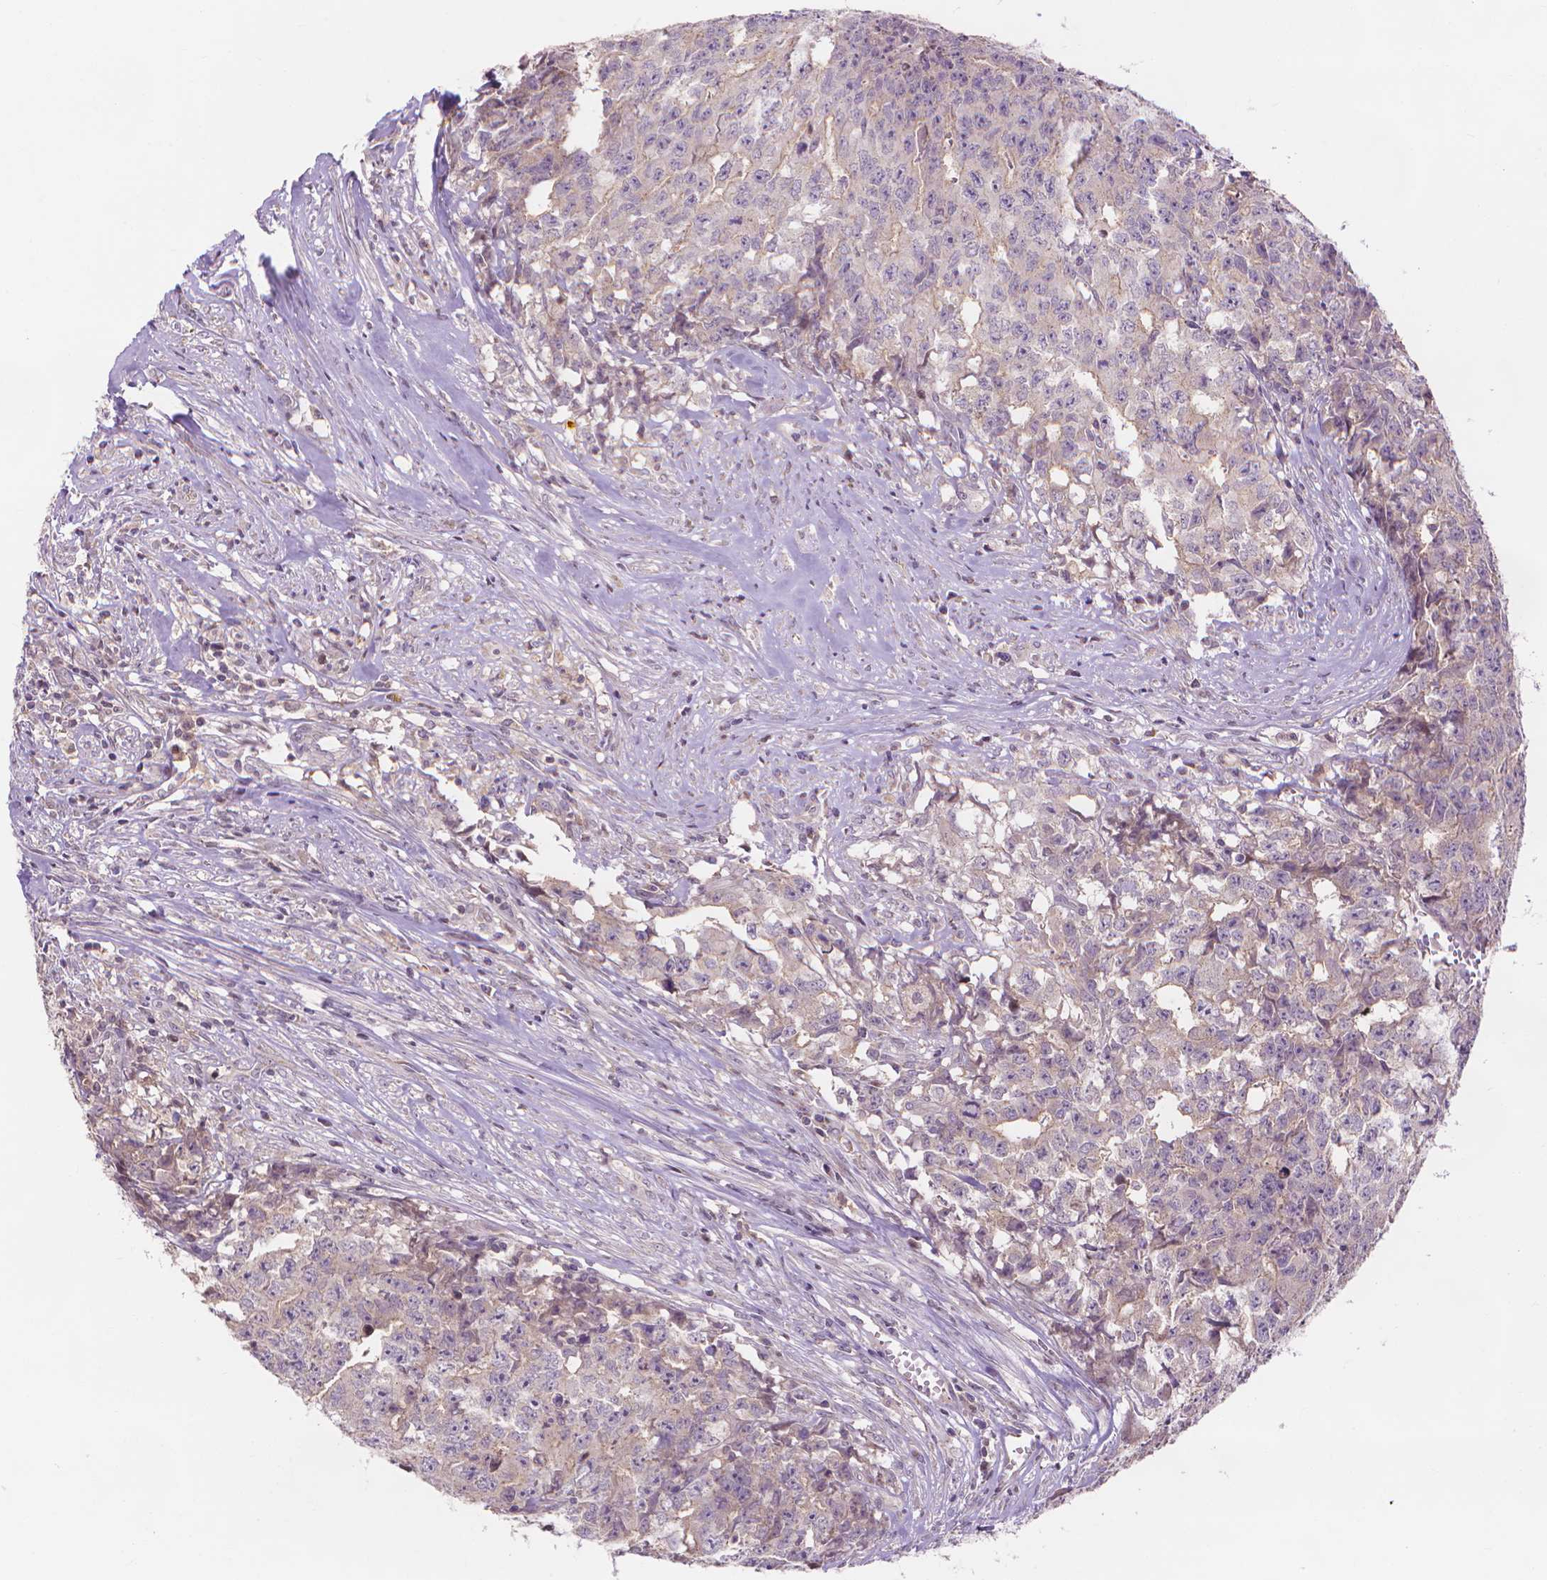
{"staining": {"intensity": "negative", "quantity": "none", "location": "none"}, "tissue": "testis cancer", "cell_type": "Tumor cells", "image_type": "cancer", "snomed": [{"axis": "morphology", "description": "Carcinoma, Embryonal, NOS"}, {"axis": "morphology", "description": "Teratoma, malignant, NOS"}, {"axis": "topography", "description": "Testis"}], "caption": "High magnification brightfield microscopy of embryonal carcinoma (testis) stained with DAB (brown) and counterstained with hematoxylin (blue): tumor cells show no significant positivity.", "gene": "PRDM13", "patient": {"sex": "male", "age": 24}}